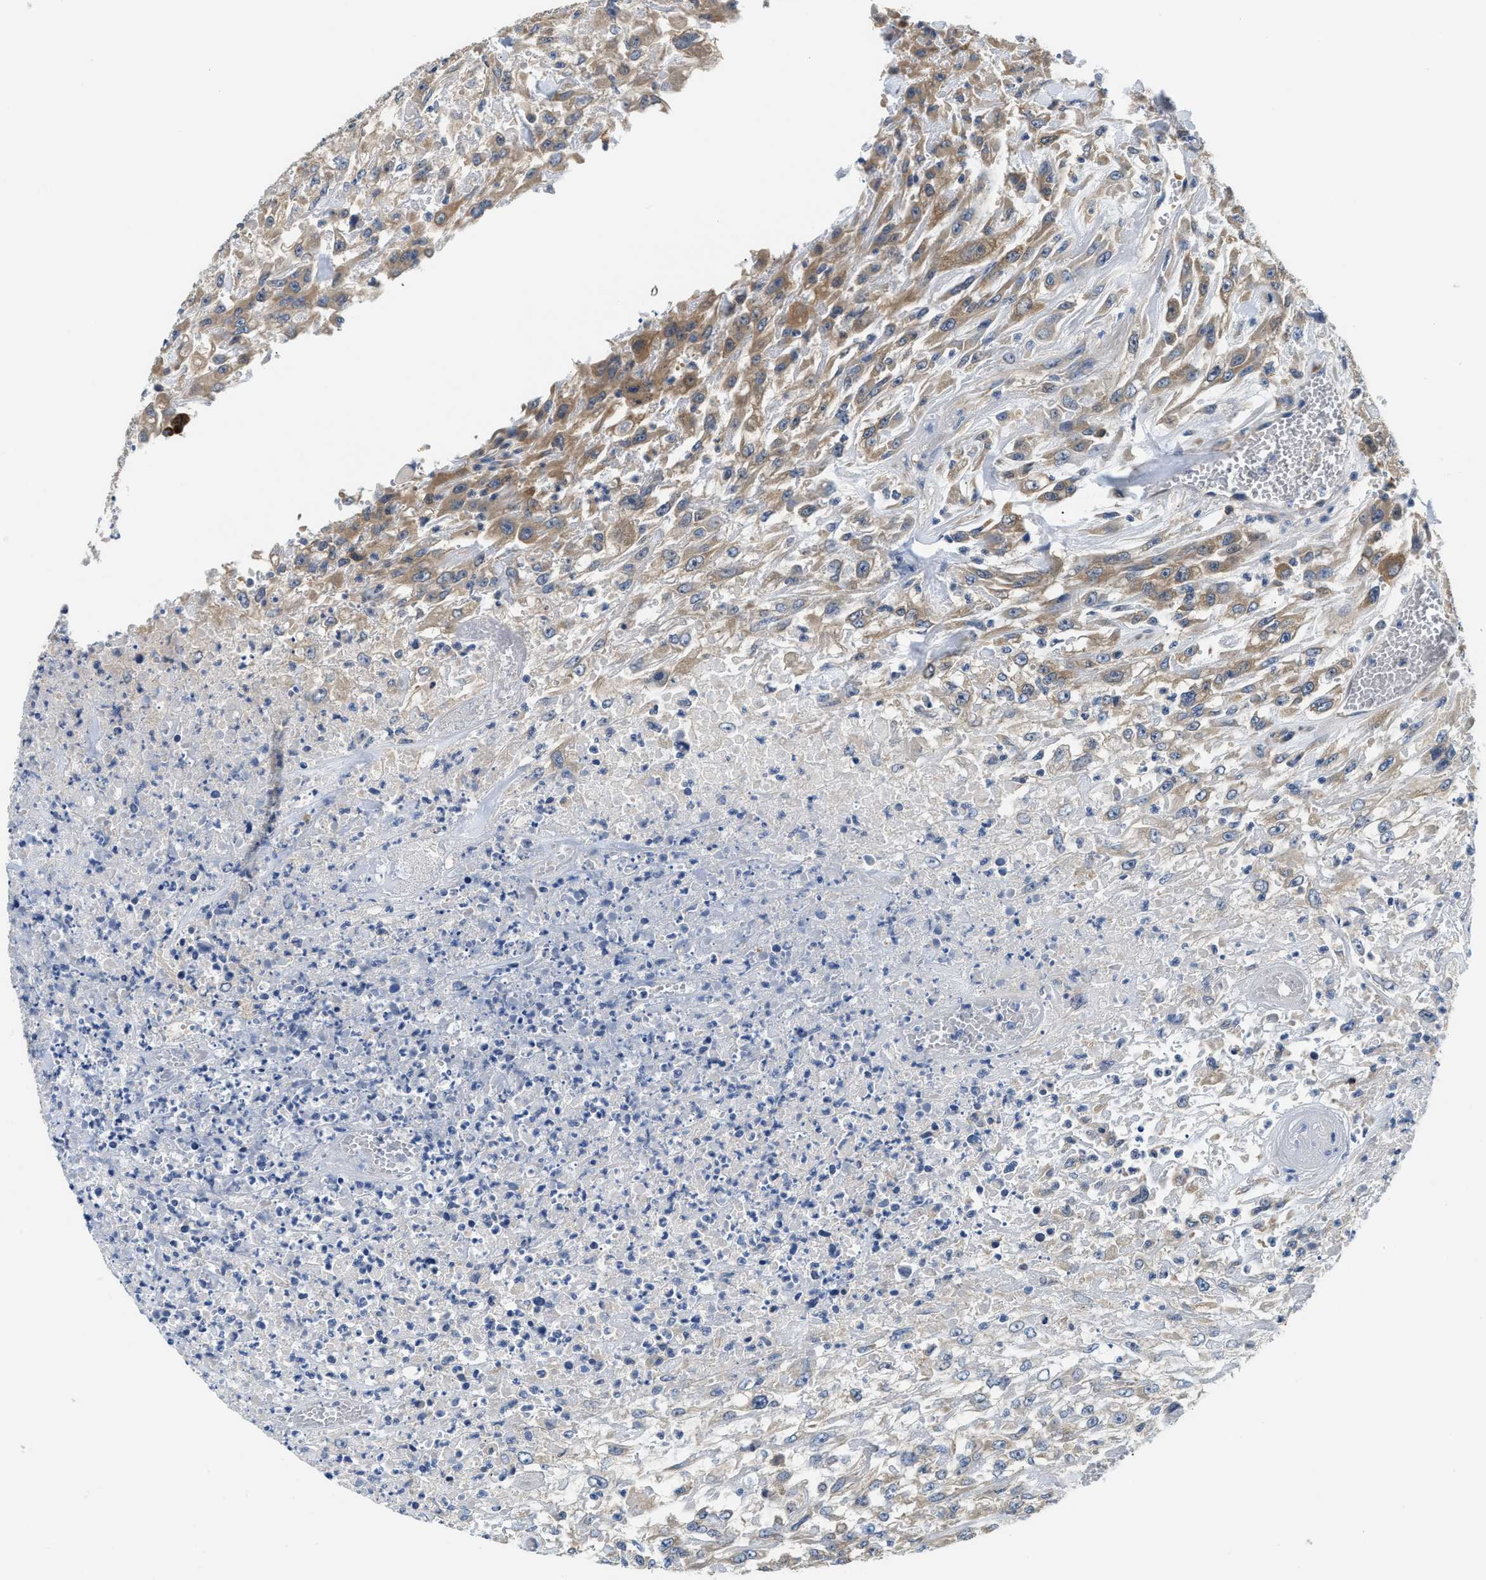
{"staining": {"intensity": "moderate", "quantity": "<25%", "location": "cytoplasmic/membranous"}, "tissue": "urothelial cancer", "cell_type": "Tumor cells", "image_type": "cancer", "snomed": [{"axis": "morphology", "description": "Urothelial carcinoma, High grade"}, {"axis": "topography", "description": "Urinary bladder"}], "caption": "Urothelial cancer was stained to show a protein in brown. There is low levels of moderate cytoplasmic/membranous staining in approximately <25% of tumor cells.", "gene": "CCM2", "patient": {"sex": "male", "age": 46}}